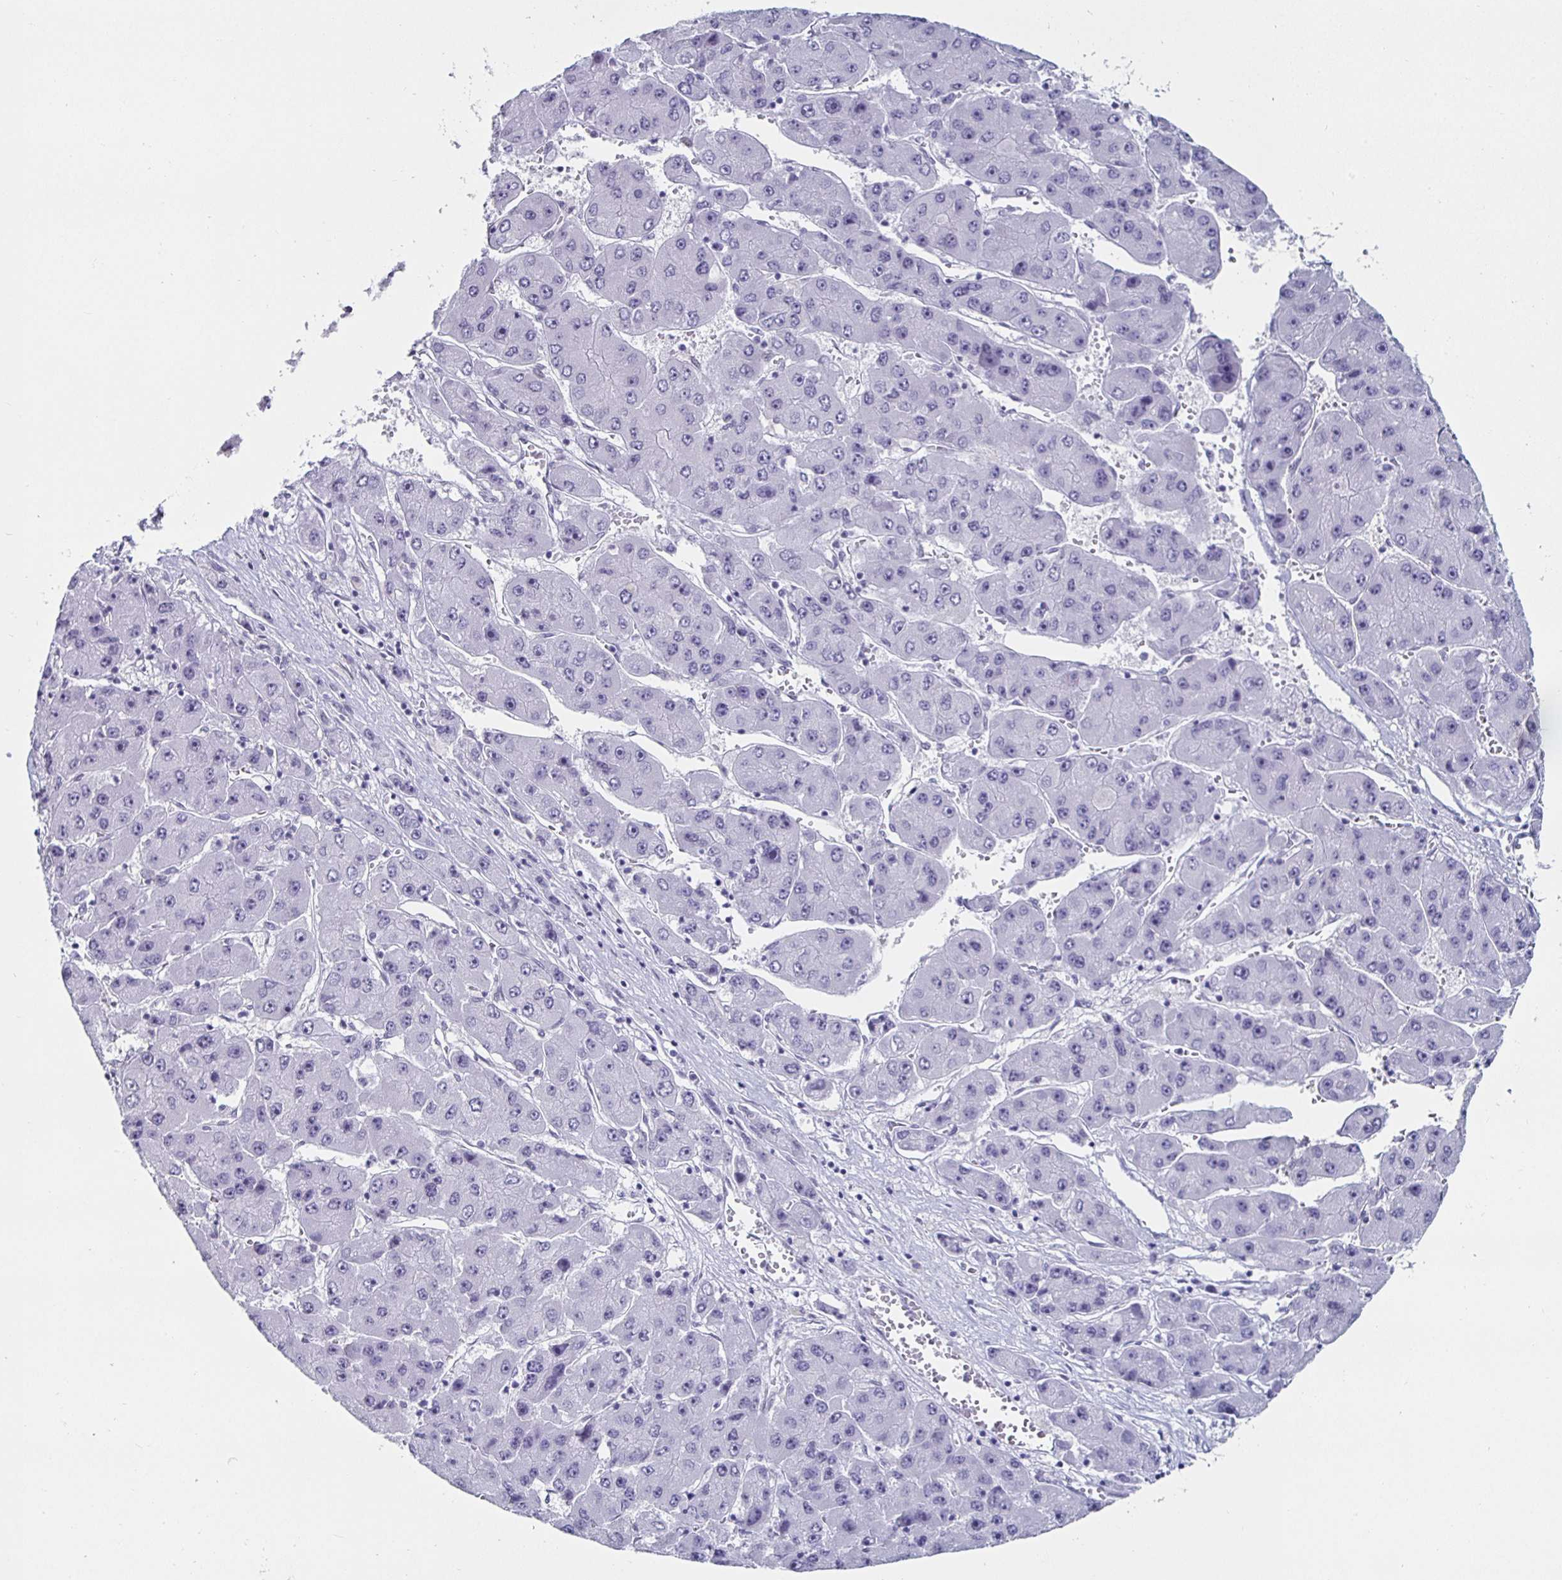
{"staining": {"intensity": "negative", "quantity": "none", "location": "none"}, "tissue": "liver cancer", "cell_type": "Tumor cells", "image_type": "cancer", "snomed": [{"axis": "morphology", "description": "Carcinoma, Hepatocellular, NOS"}, {"axis": "topography", "description": "Liver"}], "caption": "IHC of human liver cancer (hepatocellular carcinoma) shows no positivity in tumor cells. (DAB (3,3'-diaminobenzidine) immunohistochemistry (IHC) visualized using brightfield microscopy, high magnification).", "gene": "KRT4", "patient": {"sex": "female", "age": 61}}